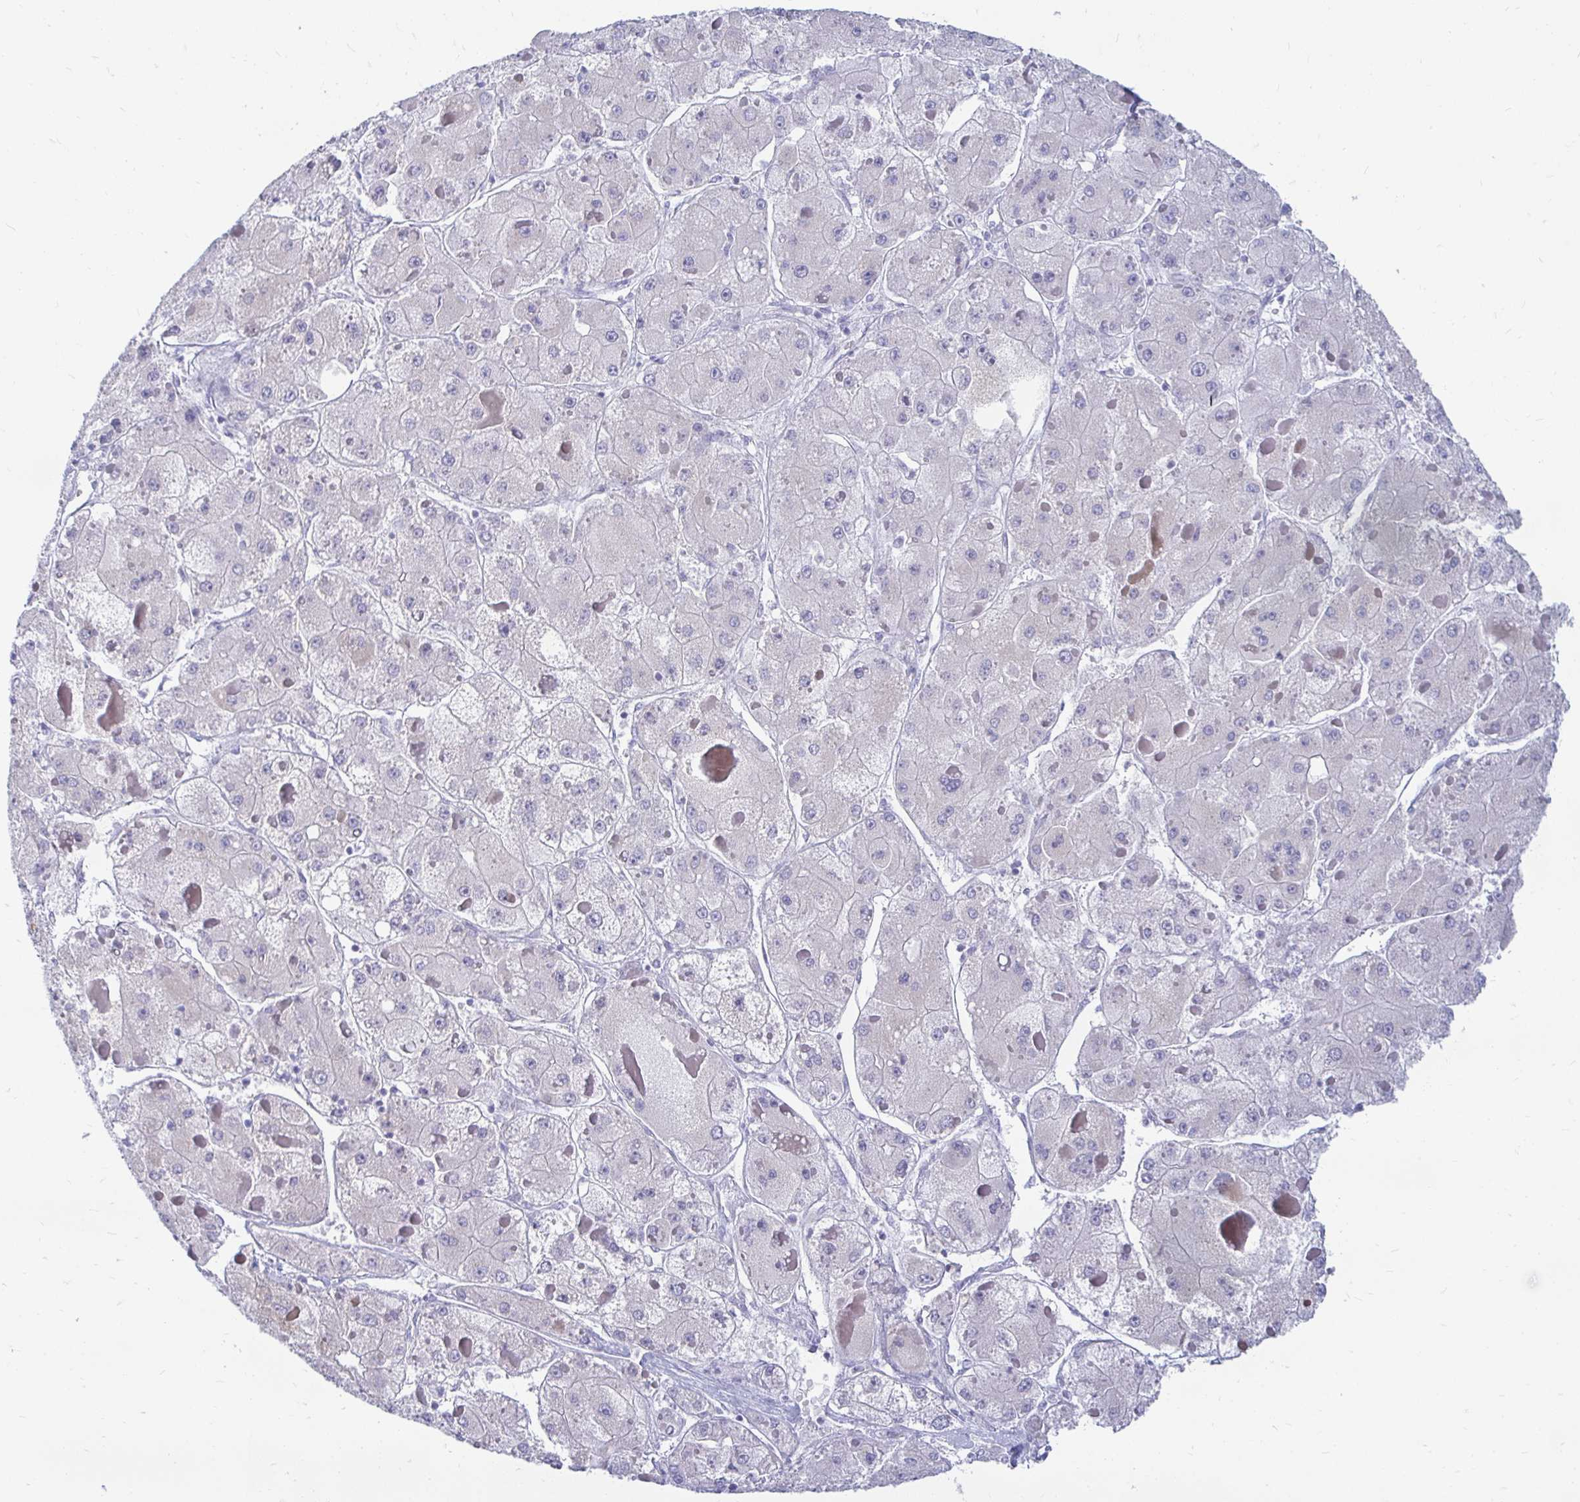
{"staining": {"intensity": "negative", "quantity": "none", "location": "none"}, "tissue": "liver cancer", "cell_type": "Tumor cells", "image_type": "cancer", "snomed": [{"axis": "morphology", "description": "Carcinoma, Hepatocellular, NOS"}, {"axis": "topography", "description": "Liver"}], "caption": "Immunohistochemistry photomicrograph of human liver hepatocellular carcinoma stained for a protein (brown), which displays no positivity in tumor cells.", "gene": "PEG10", "patient": {"sex": "female", "age": 73}}